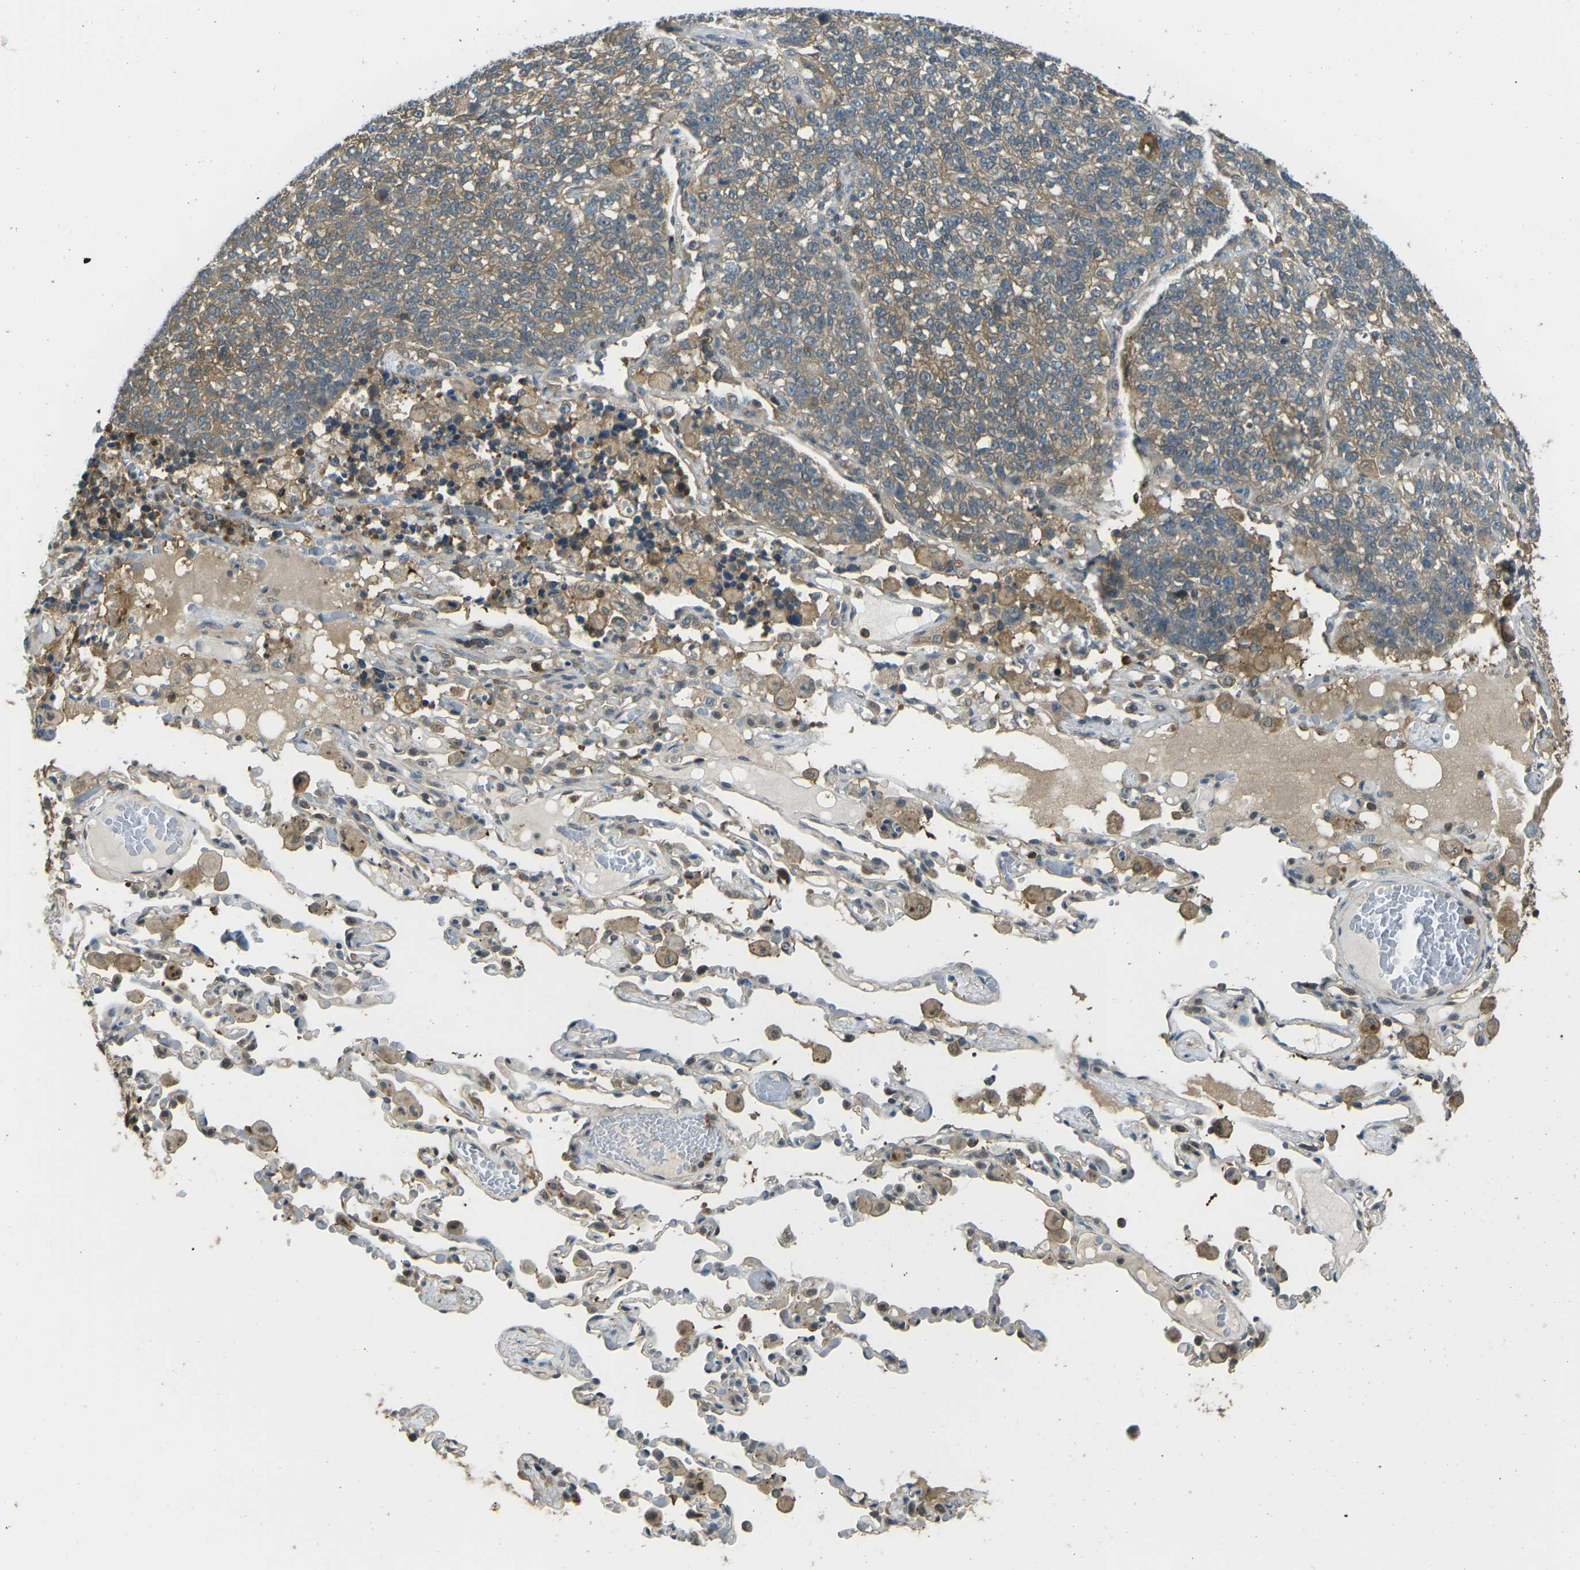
{"staining": {"intensity": "moderate", "quantity": ">75%", "location": "cytoplasmic/membranous"}, "tissue": "lung cancer", "cell_type": "Tumor cells", "image_type": "cancer", "snomed": [{"axis": "morphology", "description": "Adenocarcinoma, NOS"}, {"axis": "topography", "description": "Lung"}], "caption": "IHC staining of lung adenocarcinoma, which demonstrates medium levels of moderate cytoplasmic/membranous expression in about >75% of tumor cells indicating moderate cytoplasmic/membranous protein expression. The staining was performed using DAB (brown) for protein detection and nuclei were counterstained in hematoxylin (blue).", "gene": "PIEZO2", "patient": {"sex": "male", "age": 49}}